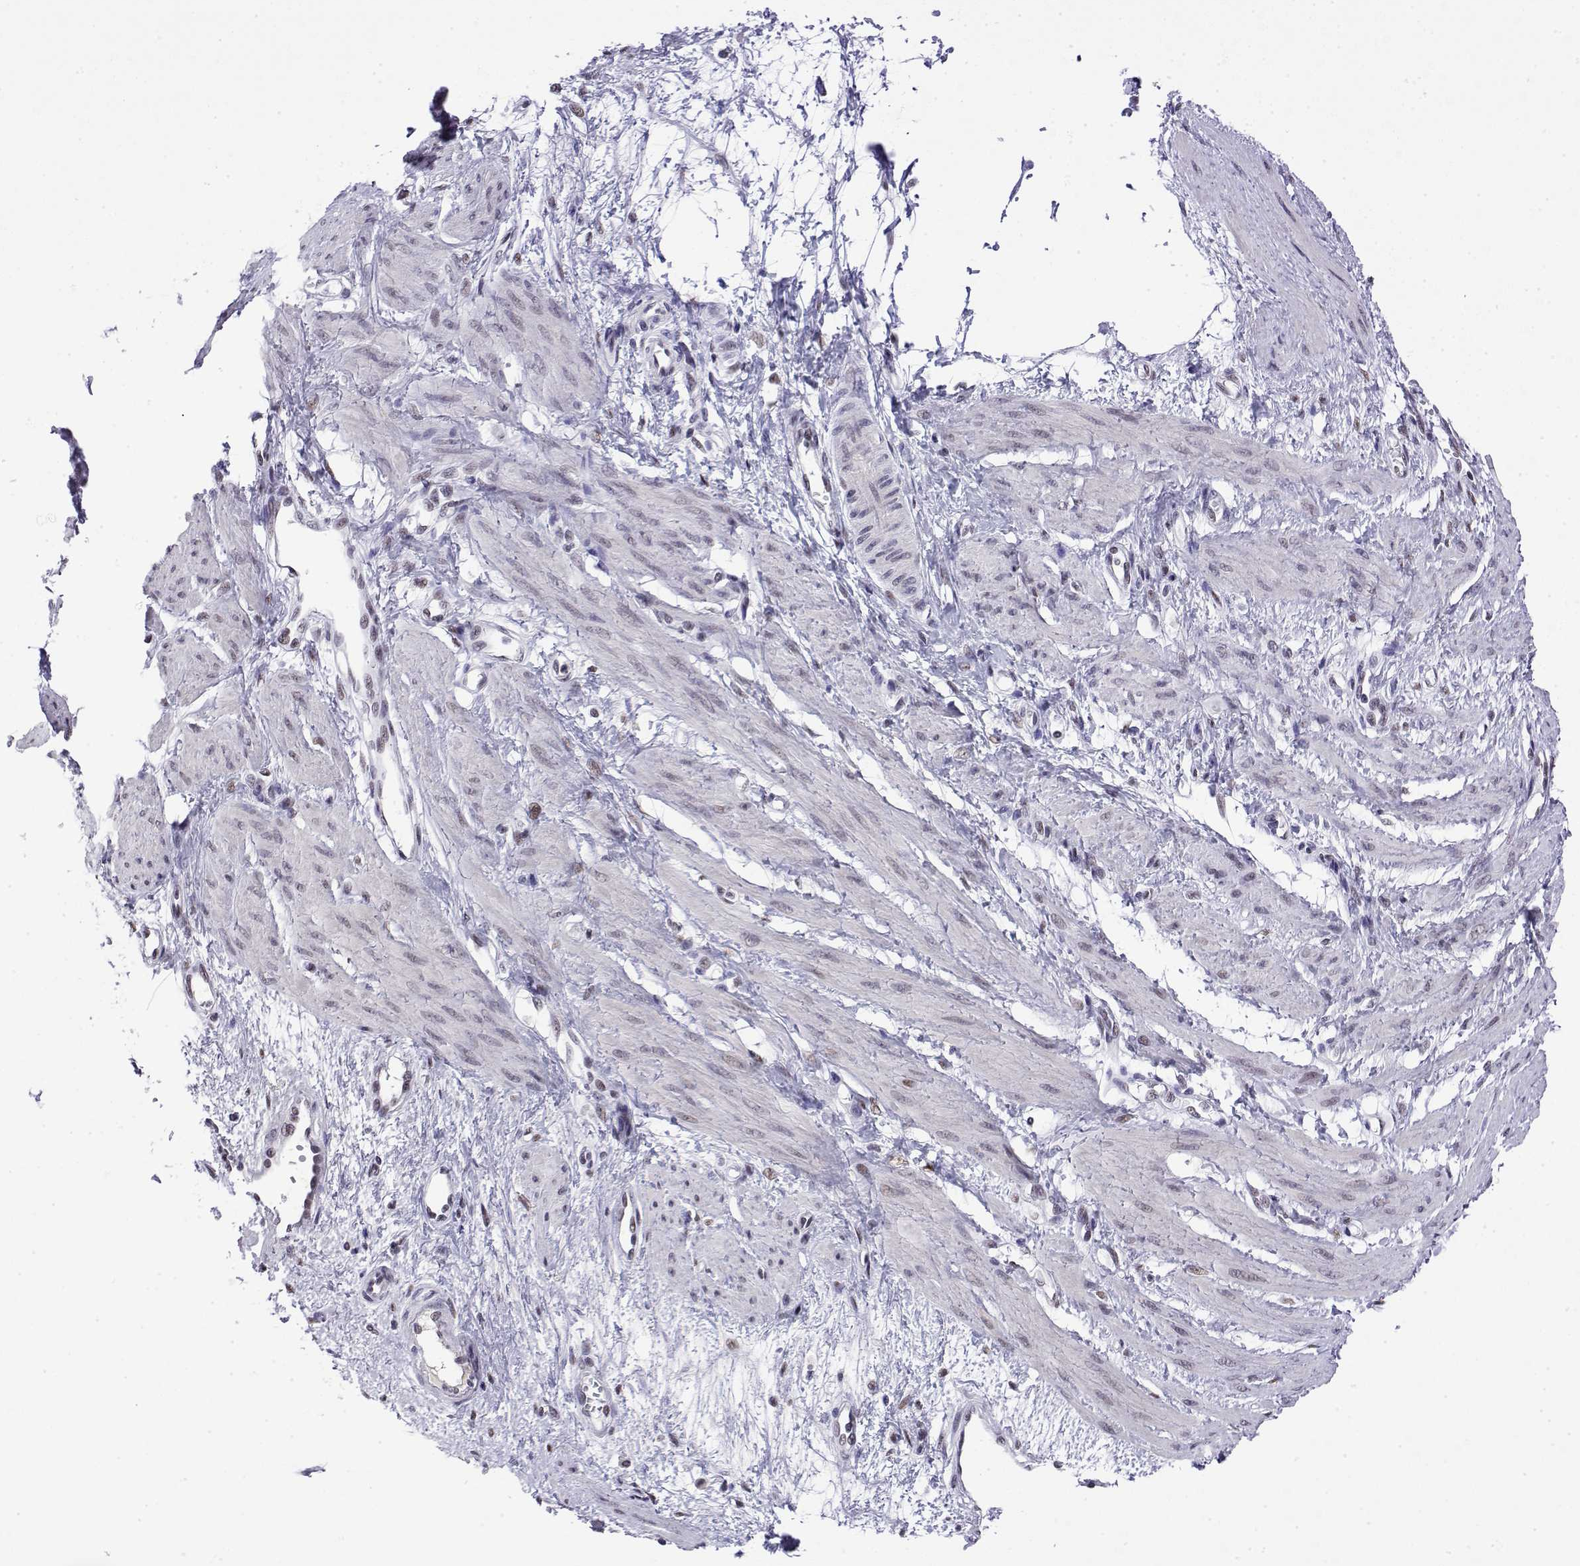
{"staining": {"intensity": "moderate", "quantity": "25%-75%", "location": "nuclear"}, "tissue": "smooth muscle", "cell_type": "Smooth muscle cells", "image_type": "normal", "snomed": [{"axis": "morphology", "description": "Normal tissue, NOS"}, {"axis": "topography", "description": "Smooth muscle"}, {"axis": "topography", "description": "Uterus"}], "caption": "A micrograph showing moderate nuclear expression in about 25%-75% of smooth muscle cells in unremarkable smooth muscle, as visualized by brown immunohistochemical staining.", "gene": "POLDIP3", "patient": {"sex": "female", "age": 39}}